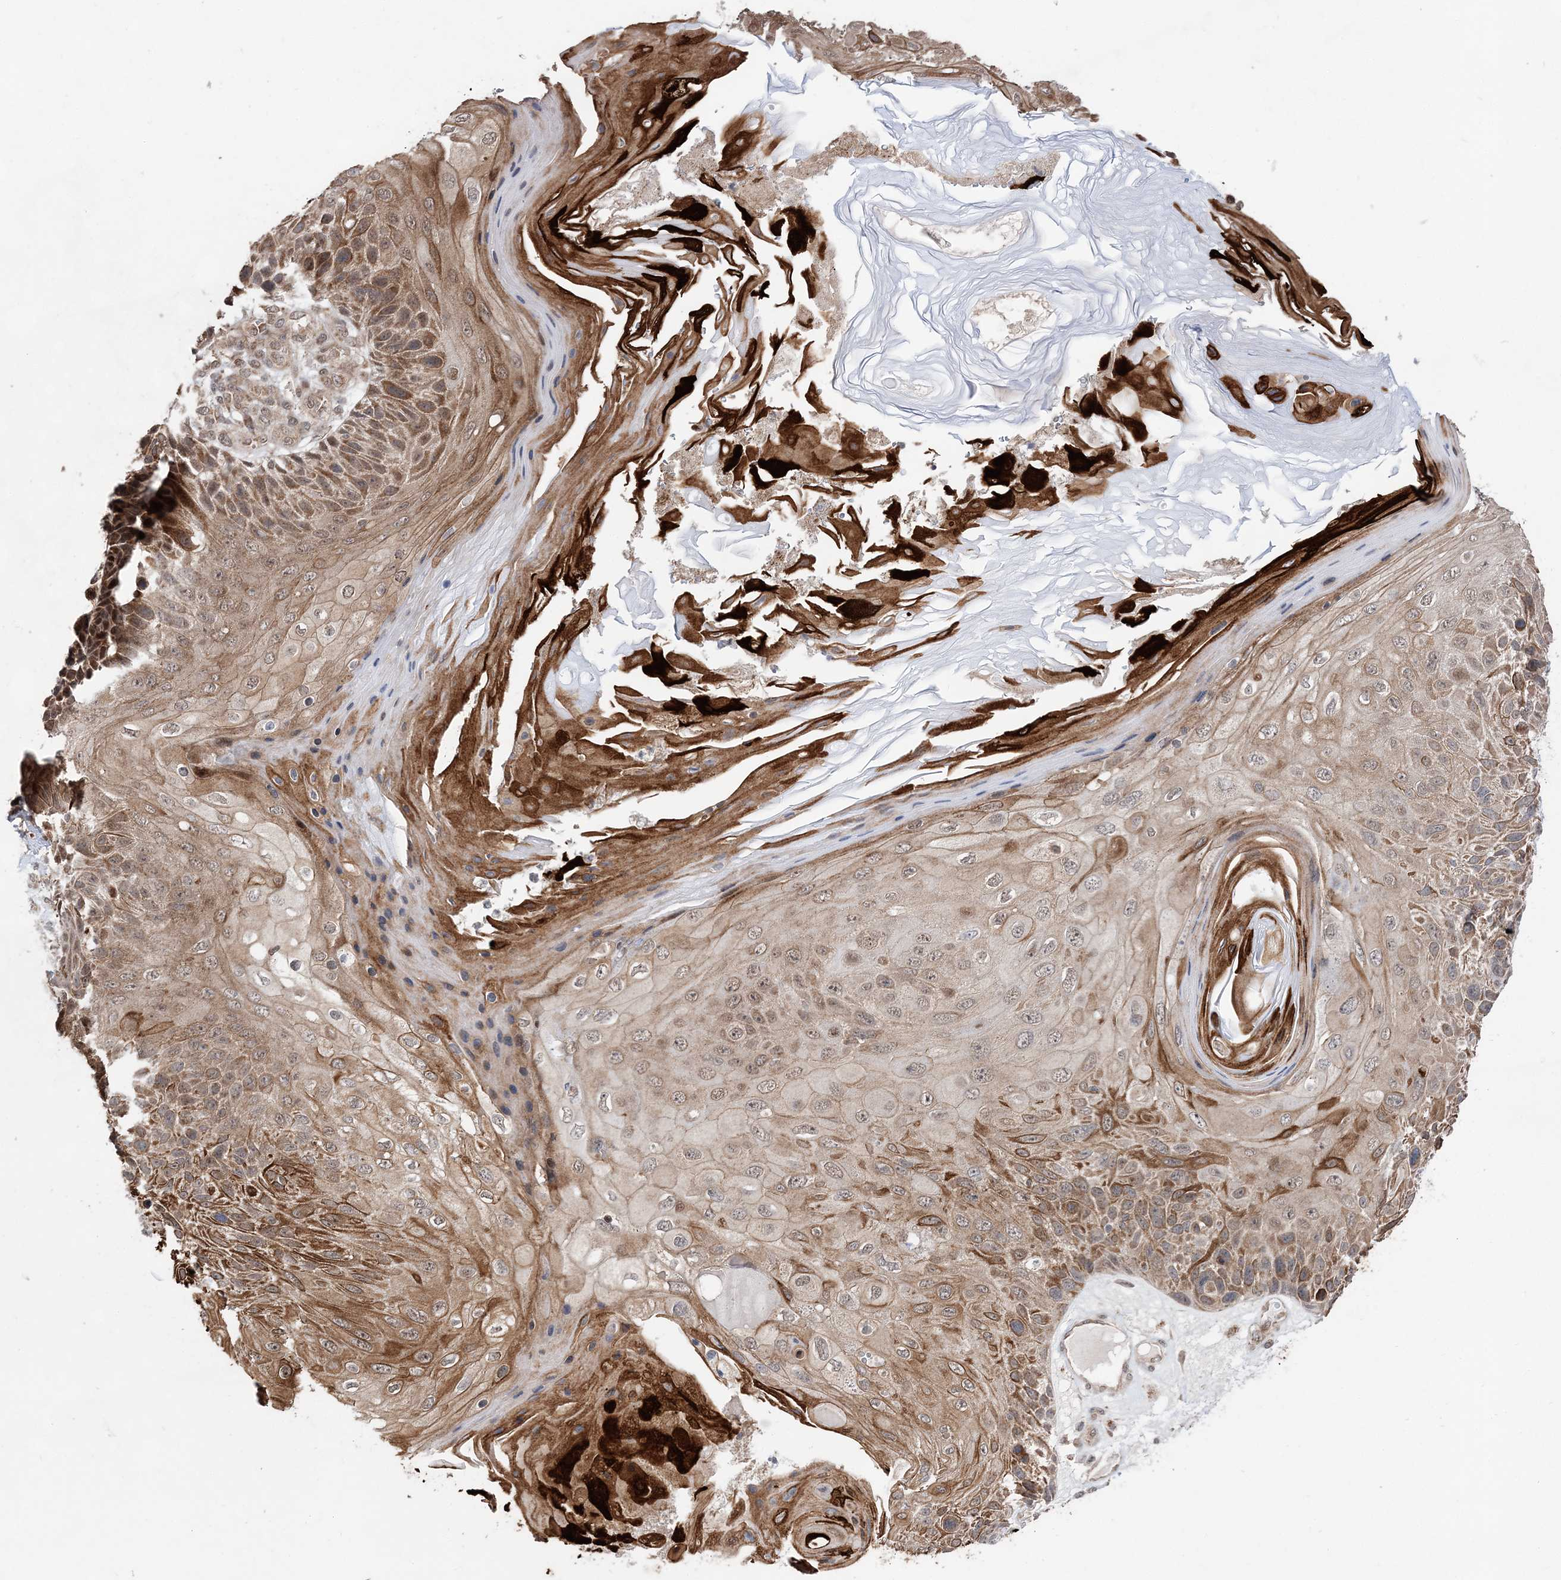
{"staining": {"intensity": "moderate", "quantity": ">75%", "location": "cytoplasmic/membranous"}, "tissue": "skin cancer", "cell_type": "Tumor cells", "image_type": "cancer", "snomed": [{"axis": "morphology", "description": "Squamous cell carcinoma, NOS"}, {"axis": "topography", "description": "Skin"}], "caption": "Tumor cells demonstrate medium levels of moderate cytoplasmic/membranous expression in approximately >75% of cells in human skin squamous cell carcinoma.", "gene": "DALRD3", "patient": {"sex": "female", "age": 88}}